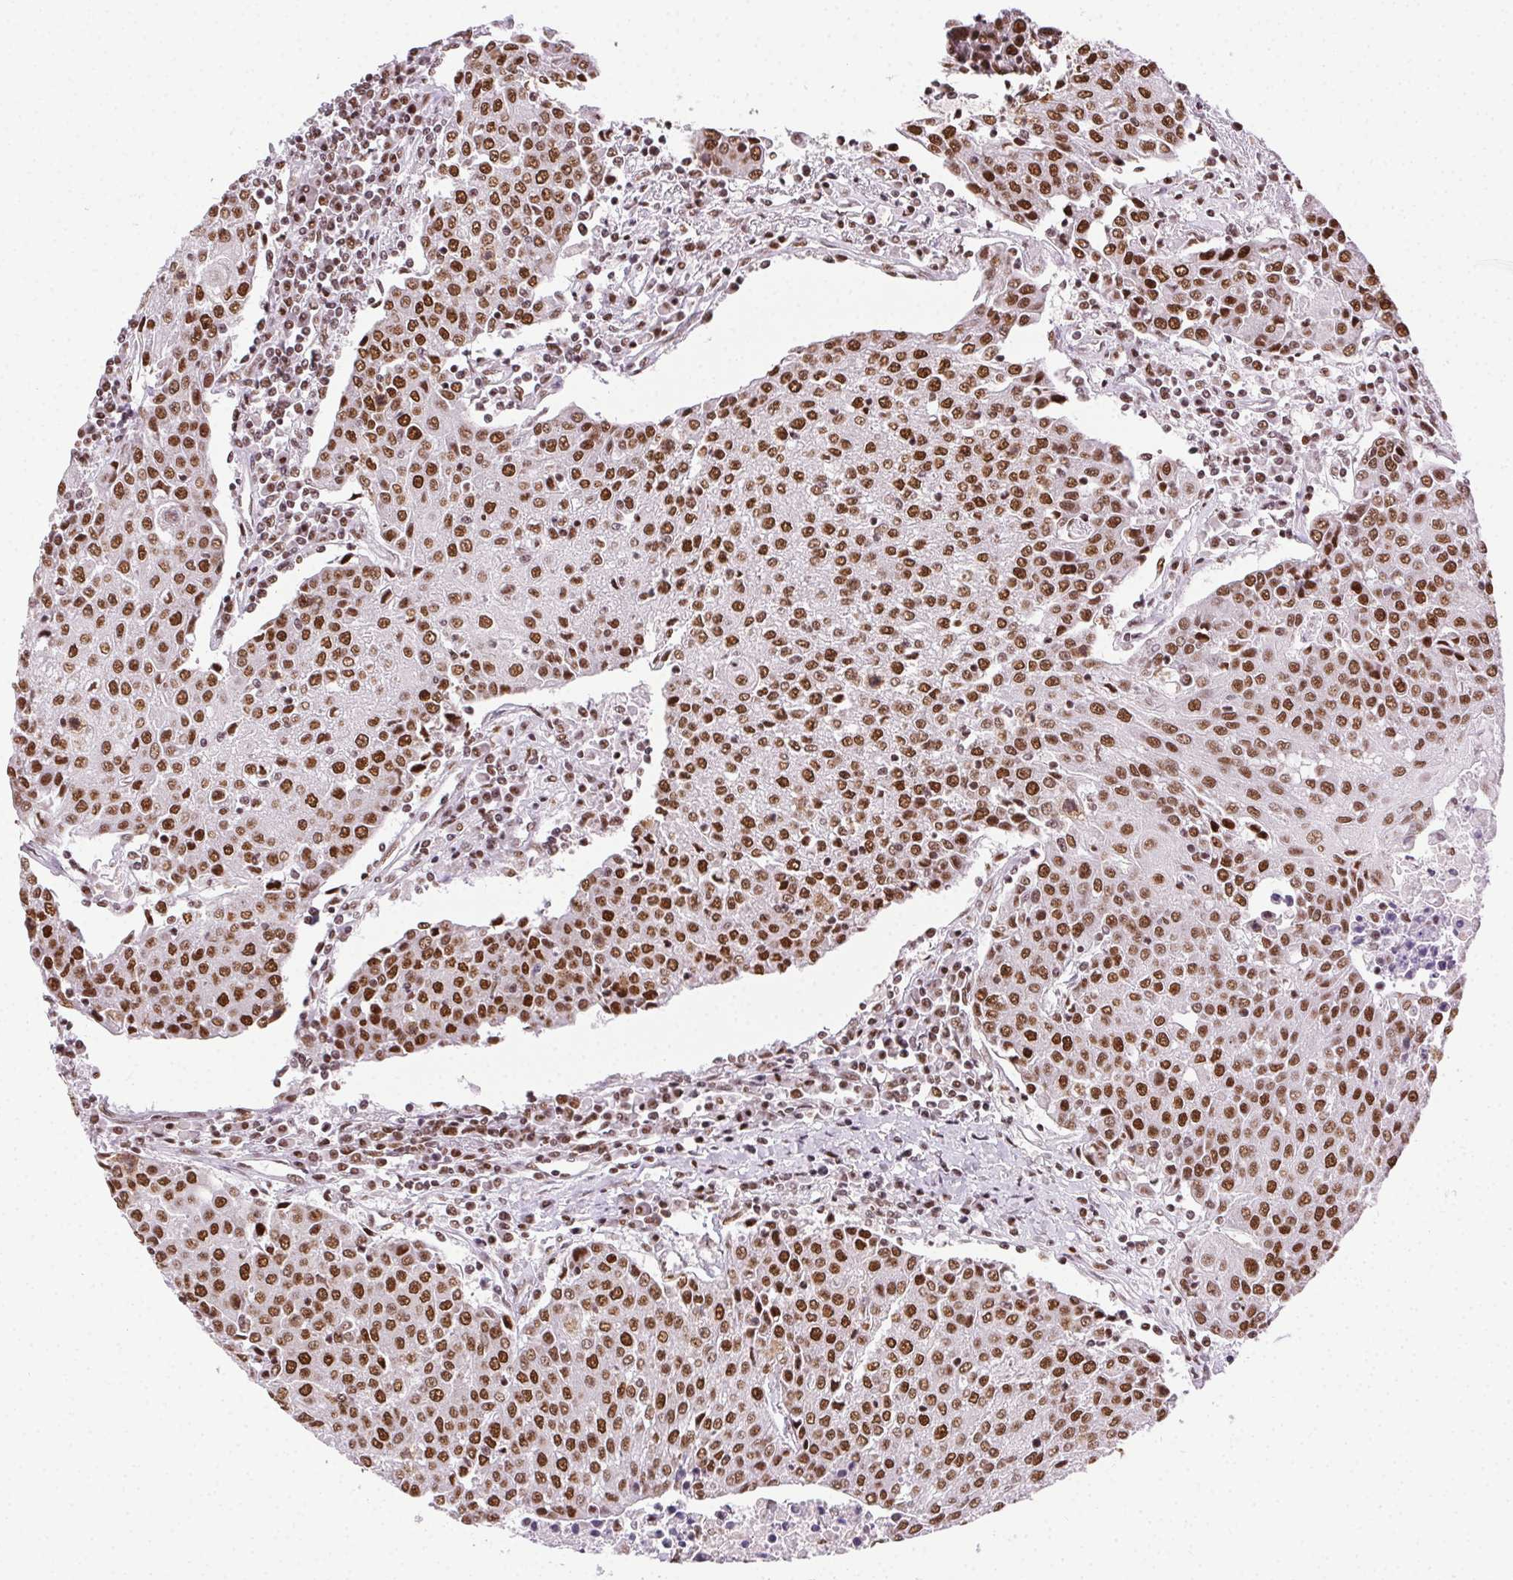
{"staining": {"intensity": "strong", "quantity": ">75%", "location": "nuclear"}, "tissue": "urothelial cancer", "cell_type": "Tumor cells", "image_type": "cancer", "snomed": [{"axis": "morphology", "description": "Urothelial carcinoma, High grade"}, {"axis": "topography", "description": "Urinary bladder"}], "caption": "About >75% of tumor cells in high-grade urothelial carcinoma exhibit strong nuclear protein staining as visualized by brown immunohistochemical staining.", "gene": "TRA2B", "patient": {"sex": "female", "age": 85}}